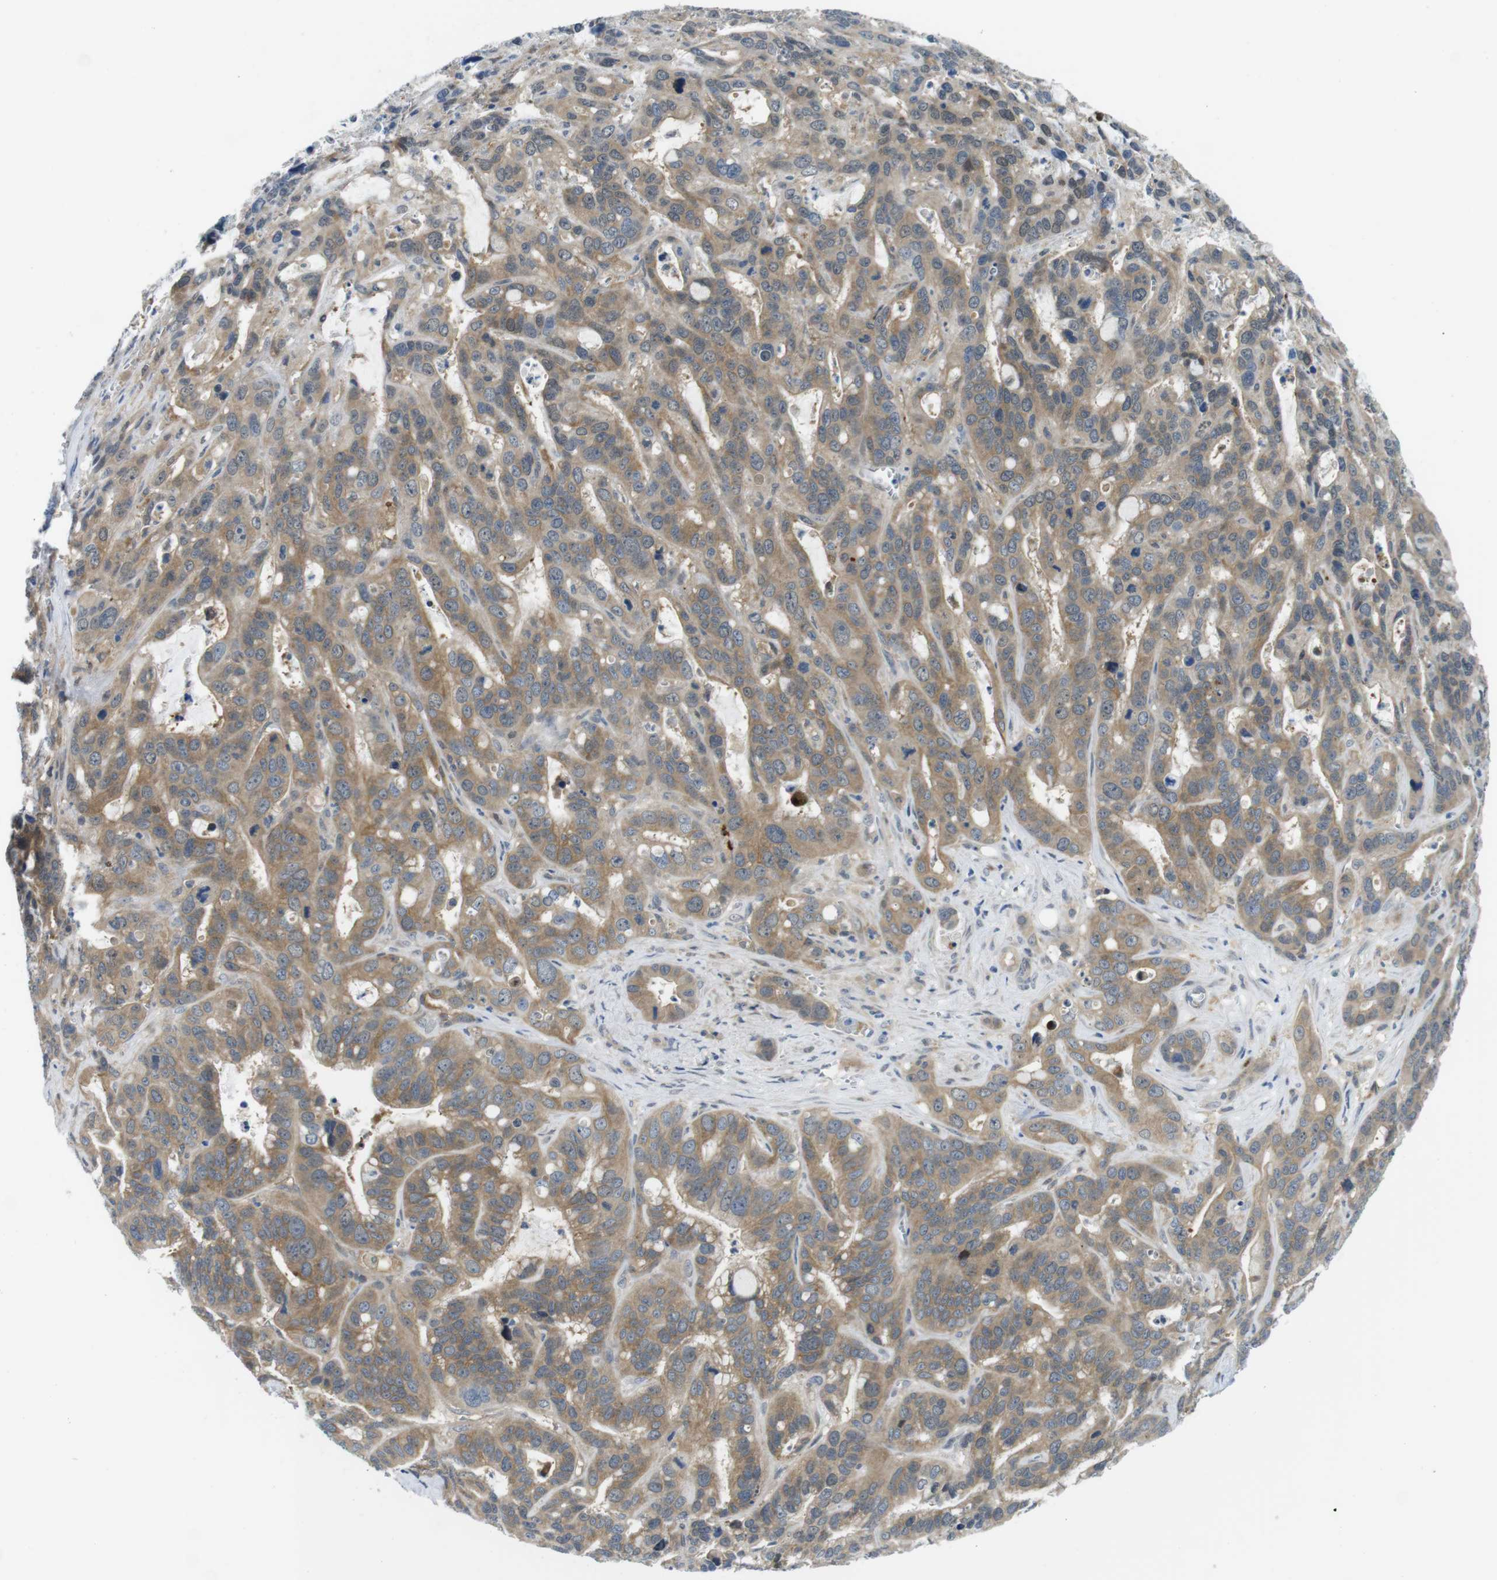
{"staining": {"intensity": "moderate", "quantity": ">75%", "location": "cytoplasmic/membranous"}, "tissue": "liver cancer", "cell_type": "Tumor cells", "image_type": "cancer", "snomed": [{"axis": "morphology", "description": "Cholangiocarcinoma"}, {"axis": "topography", "description": "Liver"}], "caption": "There is medium levels of moderate cytoplasmic/membranous positivity in tumor cells of liver cancer (cholangiocarcinoma), as demonstrated by immunohistochemical staining (brown color).", "gene": "CASP2", "patient": {"sex": "female", "age": 65}}